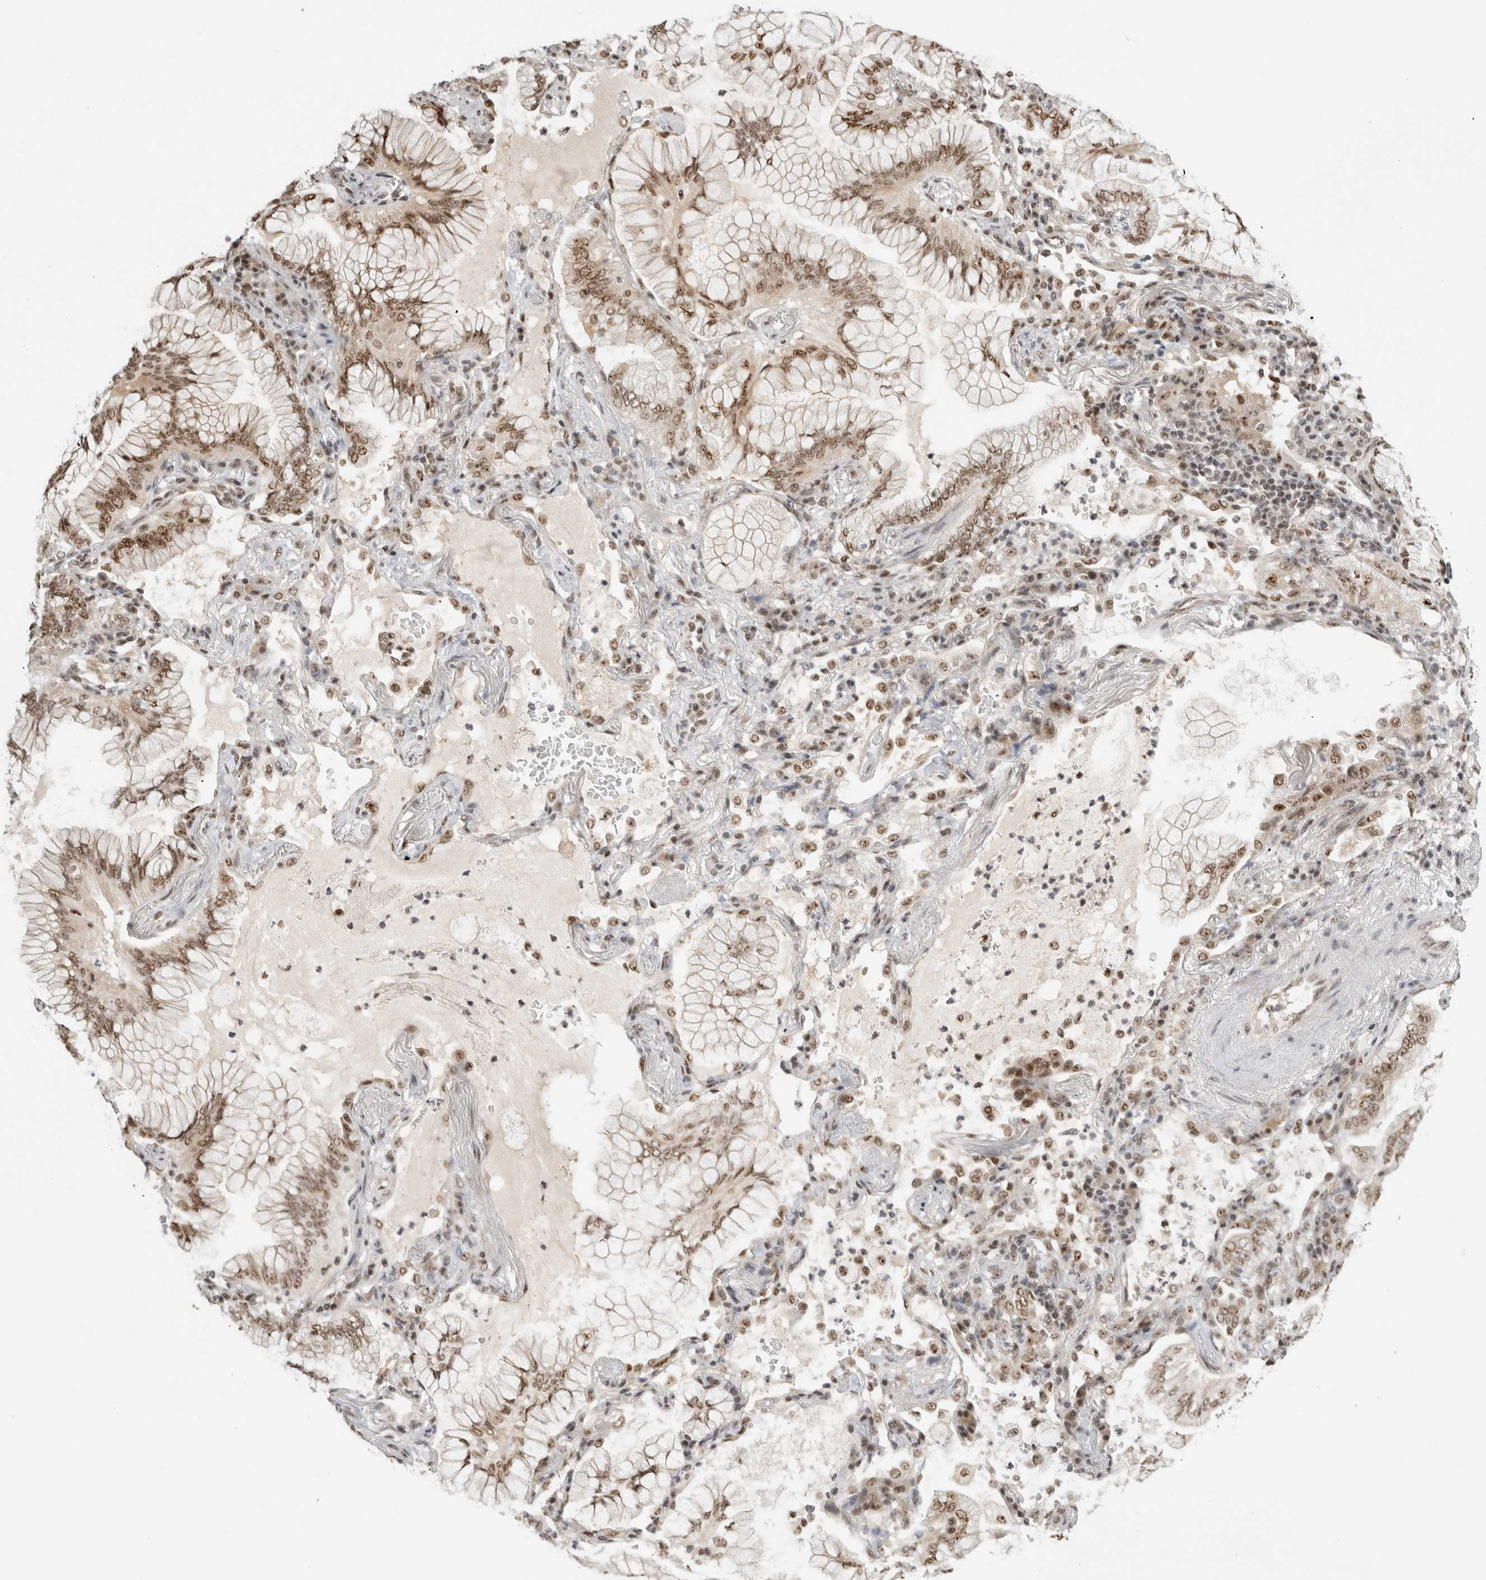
{"staining": {"intensity": "moderate", "quantity": ">75%", "location": "nuclear"}, "tissue": "lung cancer", "cell_type": "Tumor cells", "image_type": "cancer", "snomed": [{"axis": "morphology", "description": "Adenocarcinoma, NOS"}, {"axis": "topography", "description": "Lung"}], "caption": "IHC photomicrograph of human lung cancer stained for a protein (brown), which displays medium levels of moderate nuclear positivity in about >75% of tumor cells.", "gene": "EBNA1BP2", "patient": {"sex": "female", "age": 70}}